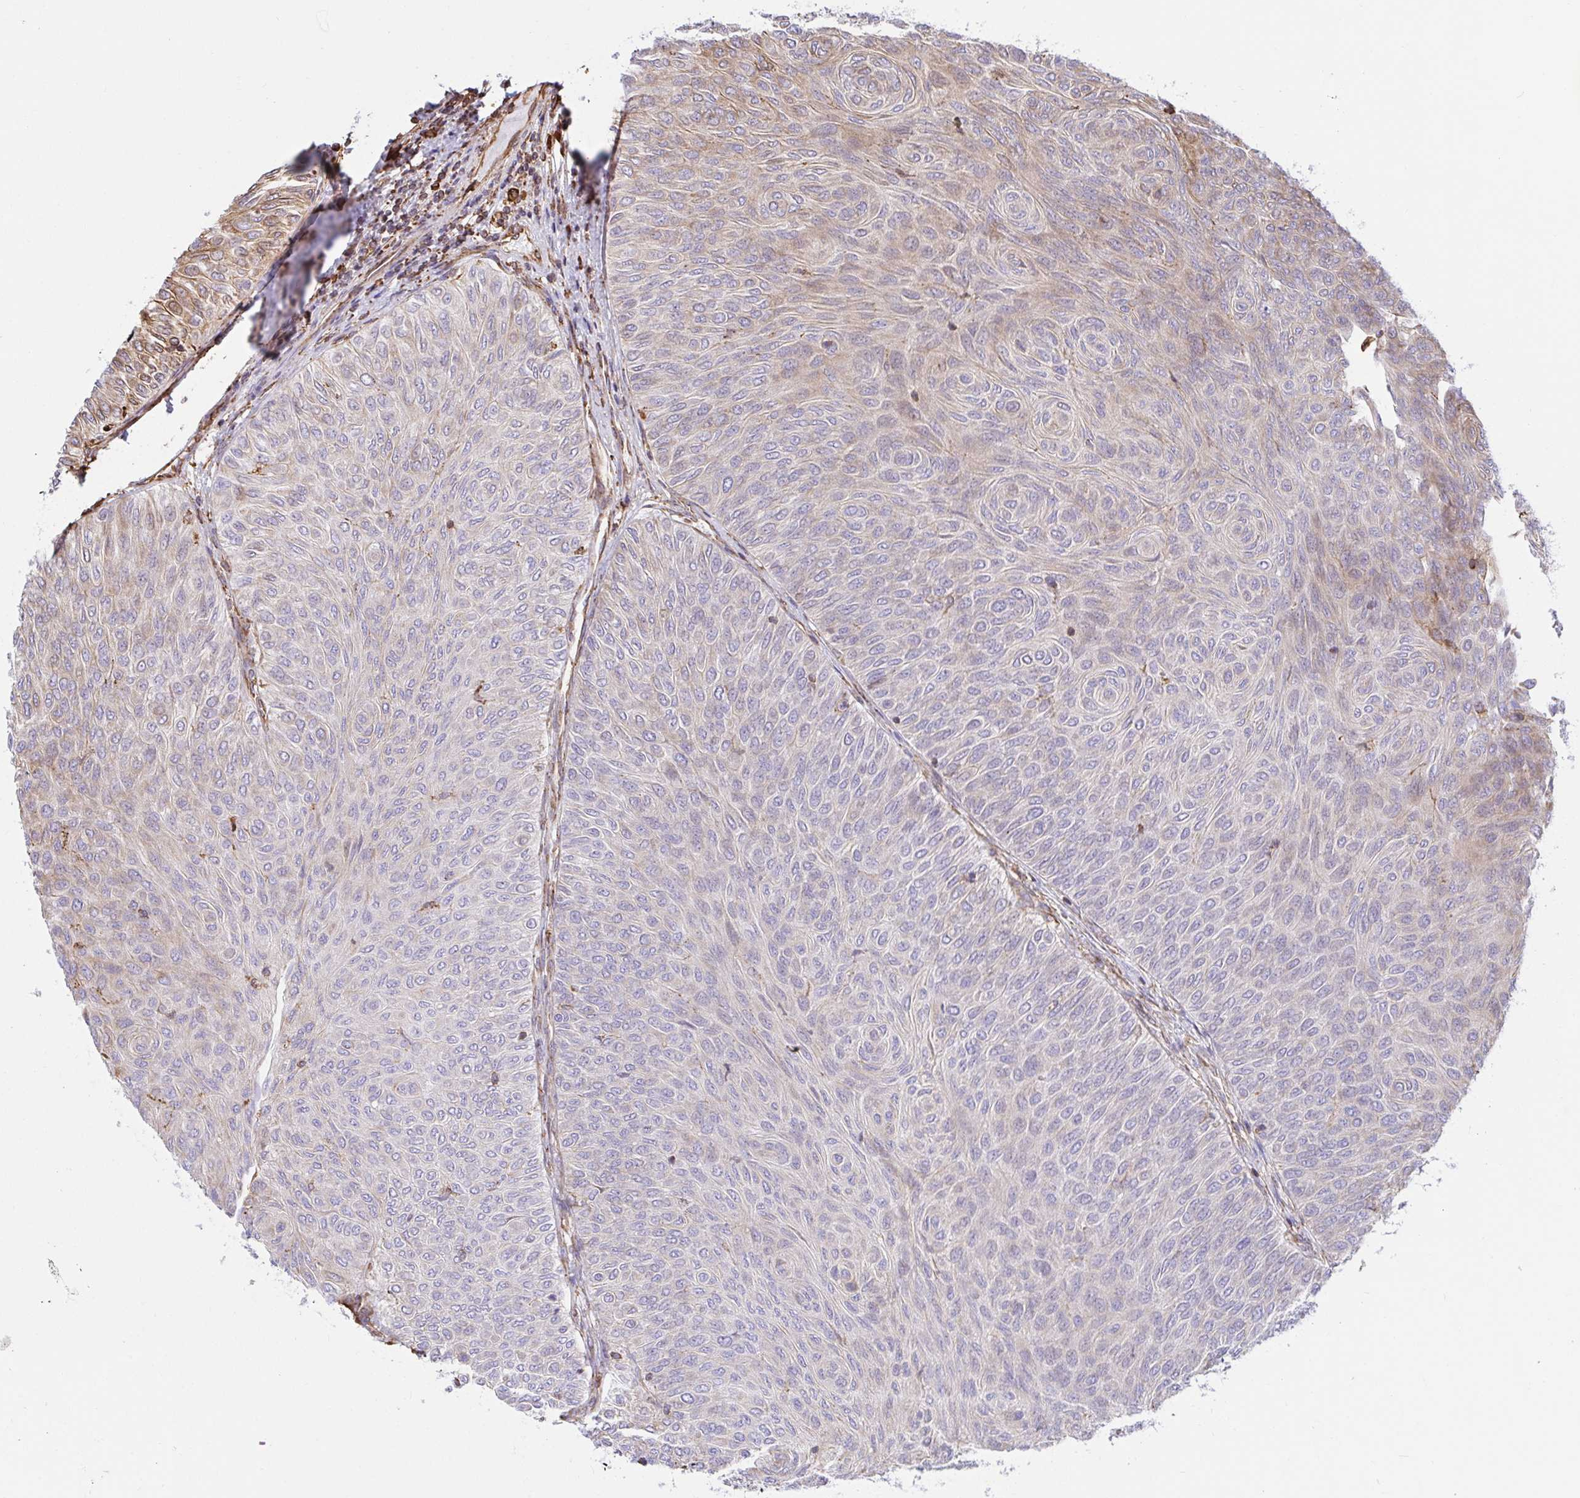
{"staining": {"intensity": "weak", "quantity": "<25%", "location": "cytoplasmic/membranous"}, "tissue": "urothelial cancer", "cell_type": "Tumor cells", "image_type": "cancer", "snomed": [{"axis": "morphology", "description": "Urothelial carcinoma, Low grade"}, {"axis": "topography", "description": "Urinary bladder"}], "caption": "Micrograph shows no protein staining in tumor cells of low-grade urothelial carcinoma tissue. (DAB immunohistochemistry (IHC) visualized using brightfield microscopy, high magnification).", "gene": "CLGN", "patient": {"sex": "male", "age": 78}}